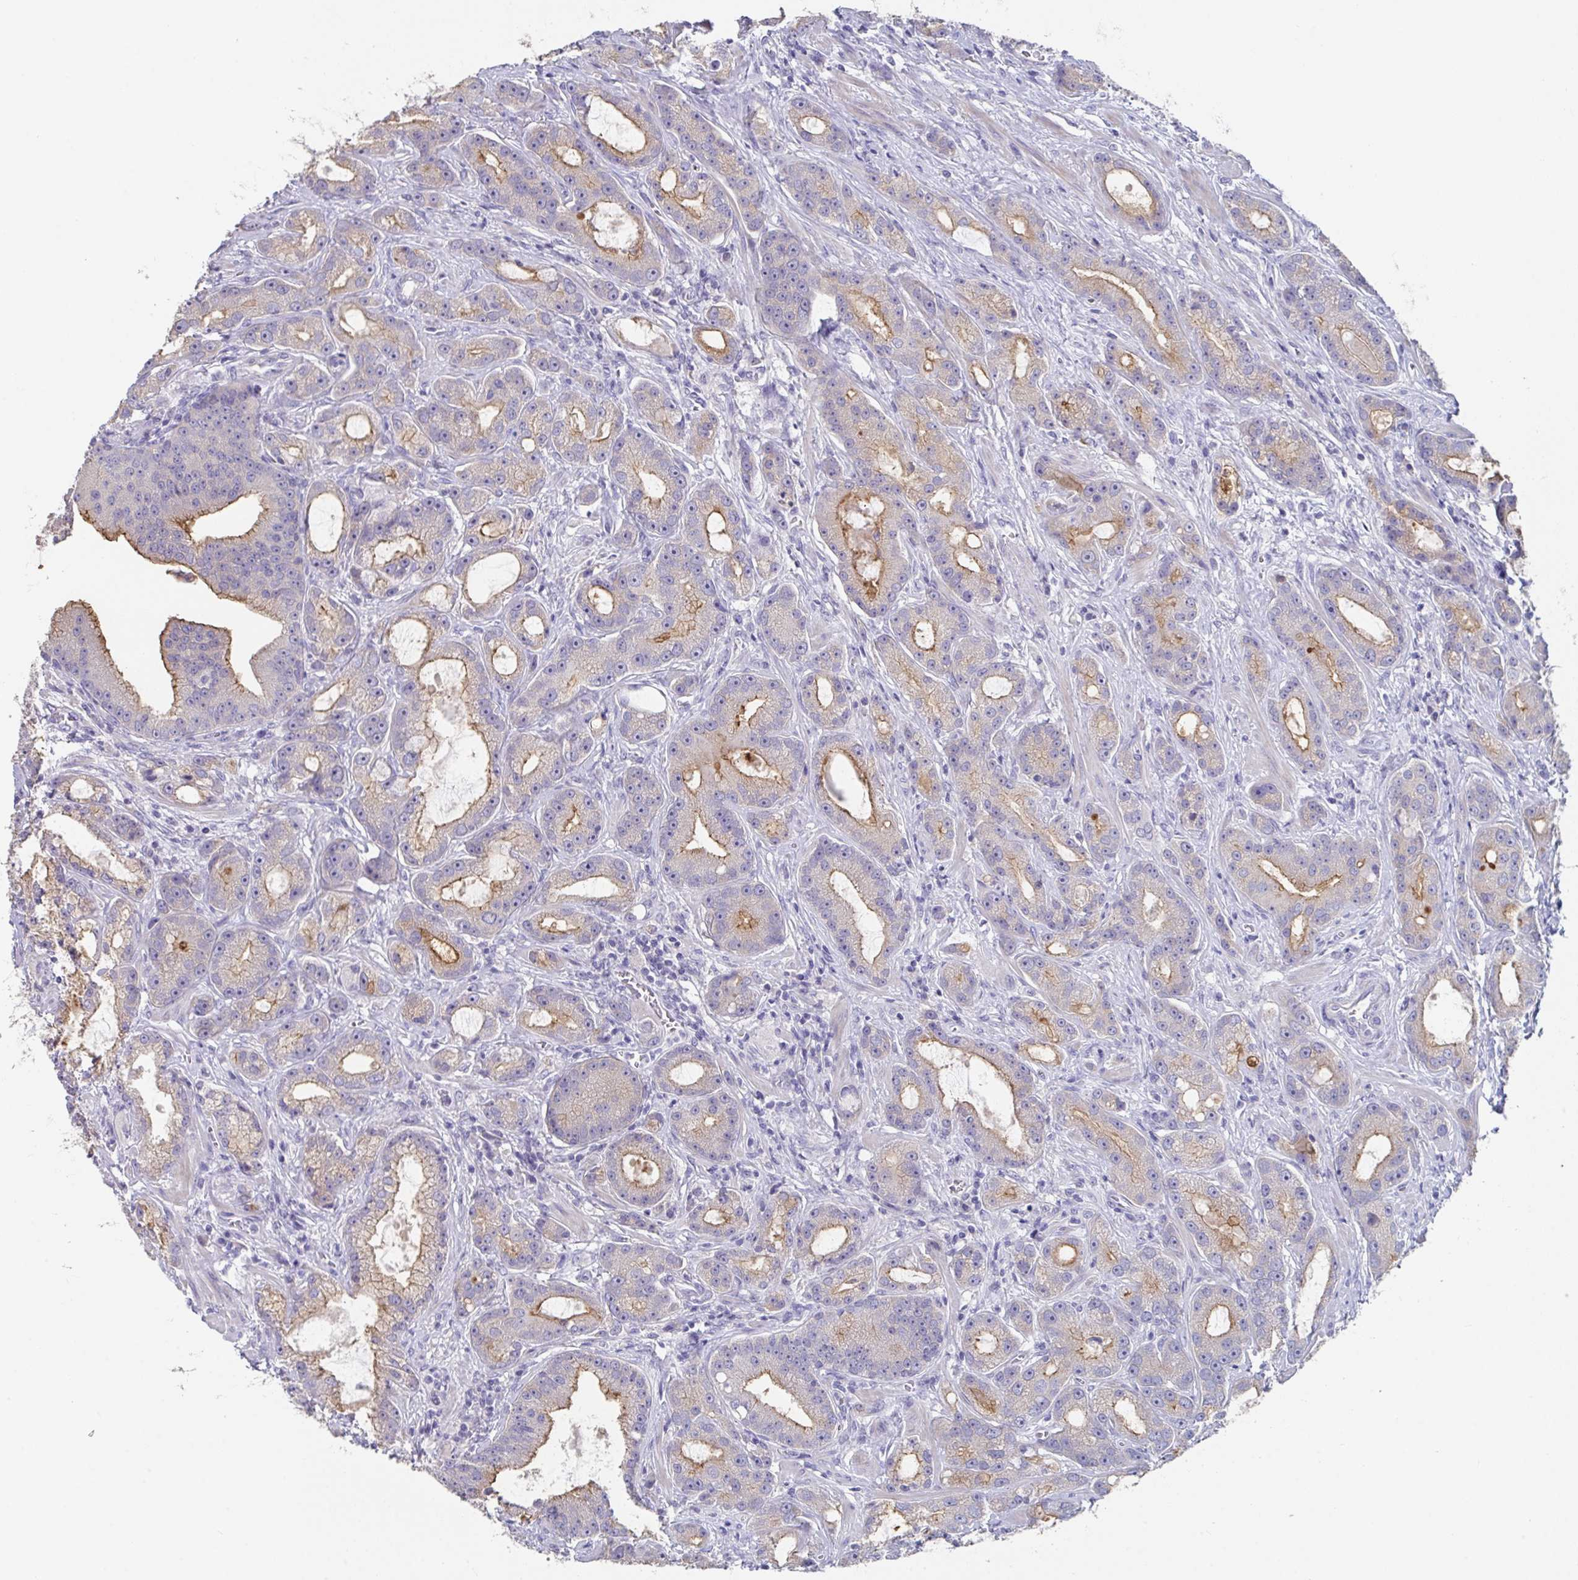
{"staining": {"intensity": "moderate", "quantity": "25%-75%", "location": "cytoplasmic/membranous"}, "tissue": "prostate cancer", "cell_type": "Tumor cells", "image_type": "cancer", "snomed": [{"axis": "morphology", "description": "Adenocarcinoma, High grade"}, {"axis": "topography", "description": "Prostate"}], "caption": "Prostate adenocarcinoma (high-grade) stained with DAB immunohistochemistry (IHC) exhibits medium levels of moderate cytoplasmic/membranous staining in about 25%-75% of tumor cells.", "gene": "SLC44A4", "patient": {"sex": "male", "age": 65}}